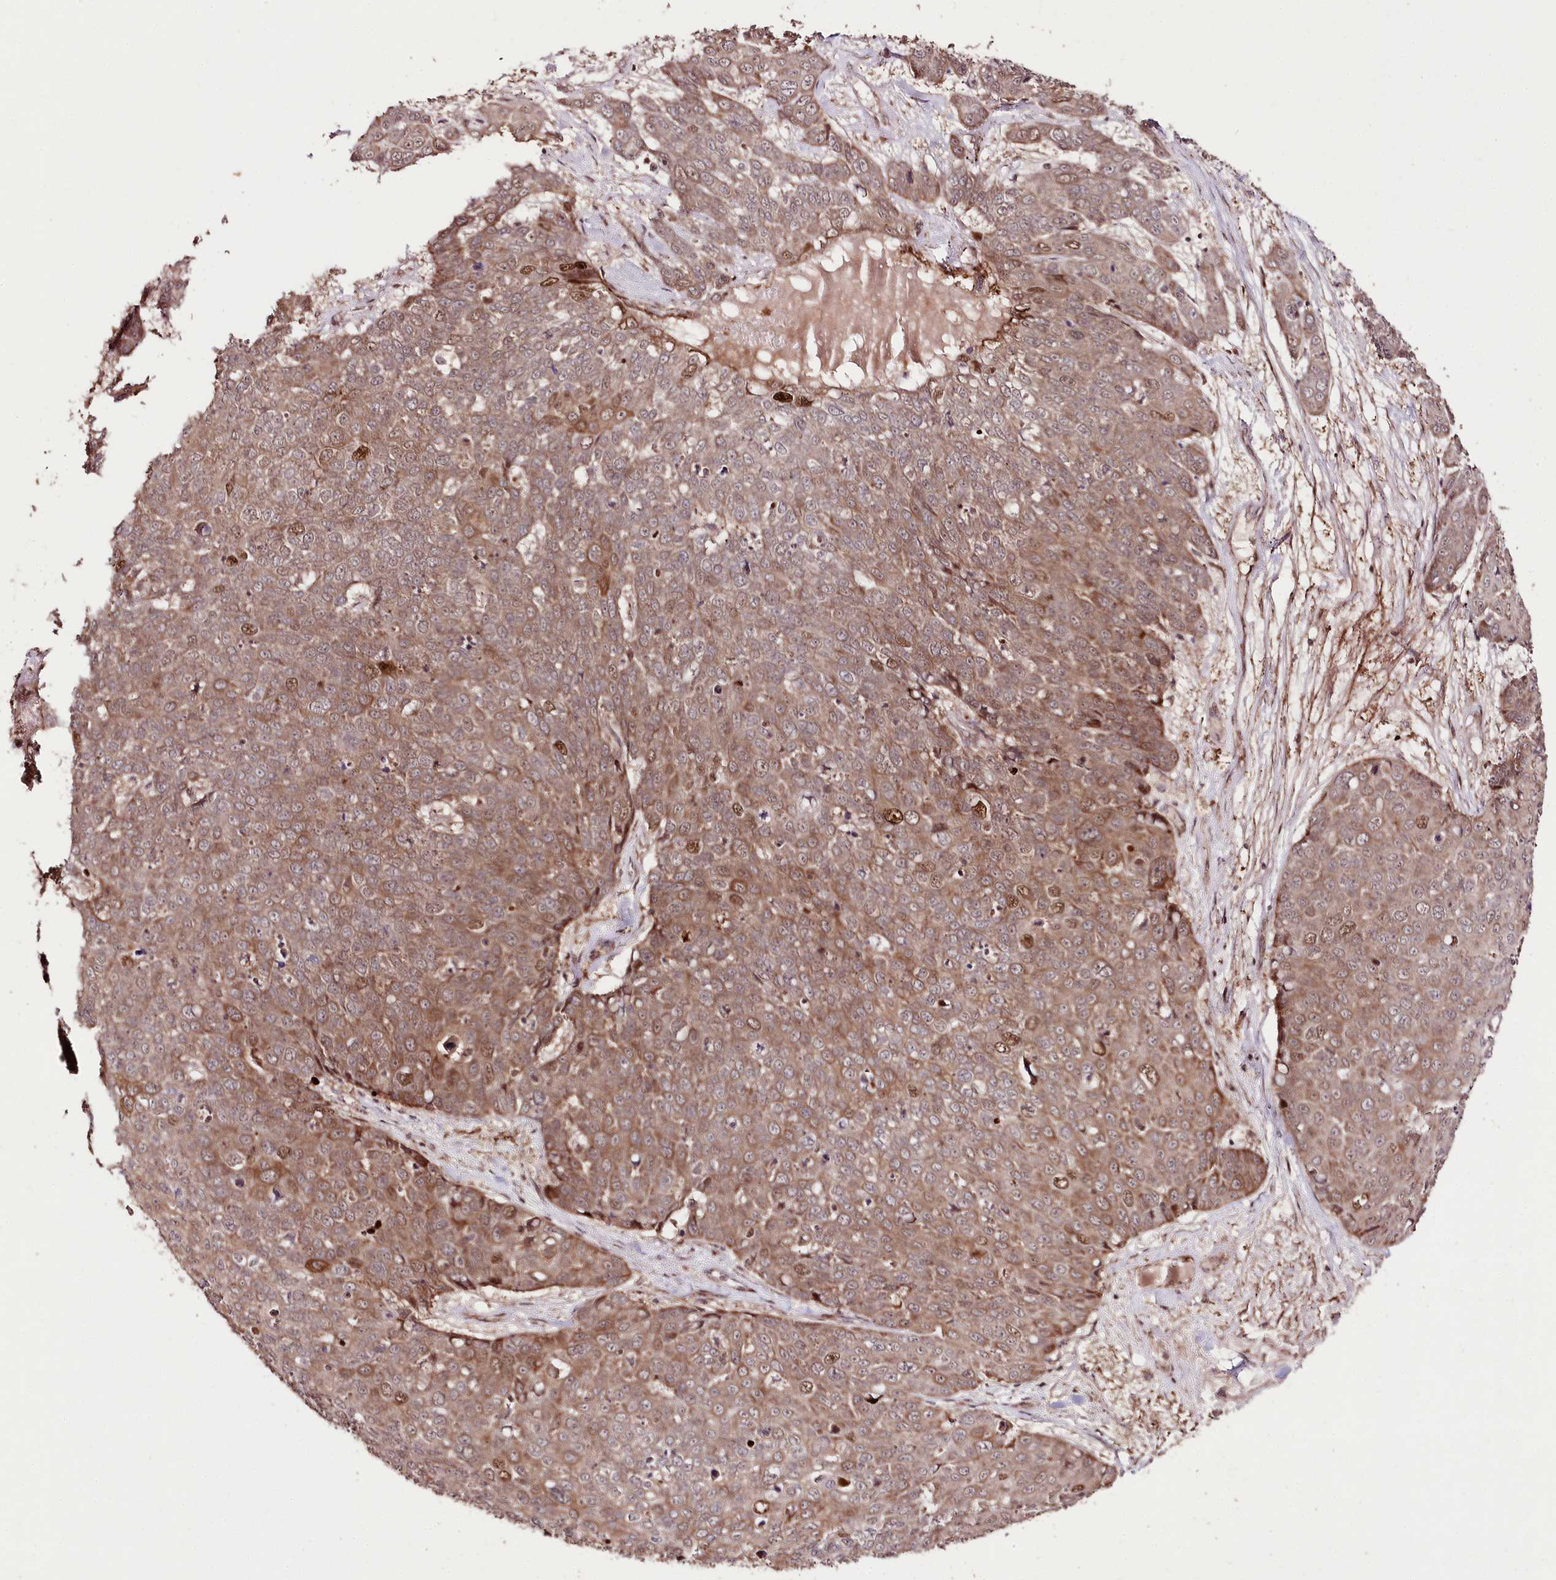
{"staining": {"intensity": "moderate", "quantity": "25%-75%", "location": "cytoplasmic/membranous"}, "tissue": "skin cancer", "cell_type": "Tumor cells", "image_type": "cancer", "snomed": [{"axis": "morphology", "description": "Squamous cell carcinoma, NOS"}, {"axis": "topography", "description": "Skin"}], "caption": "A histopathology image of skin cancer stained for a protein shows moderate cytoplasmic/membranous brown staining in tumor cells. The protein is shown in brown color, while the nuclei are stained blue.", "gene": "PHLDB1", "patient": {"sex": "male", "age": 71}}